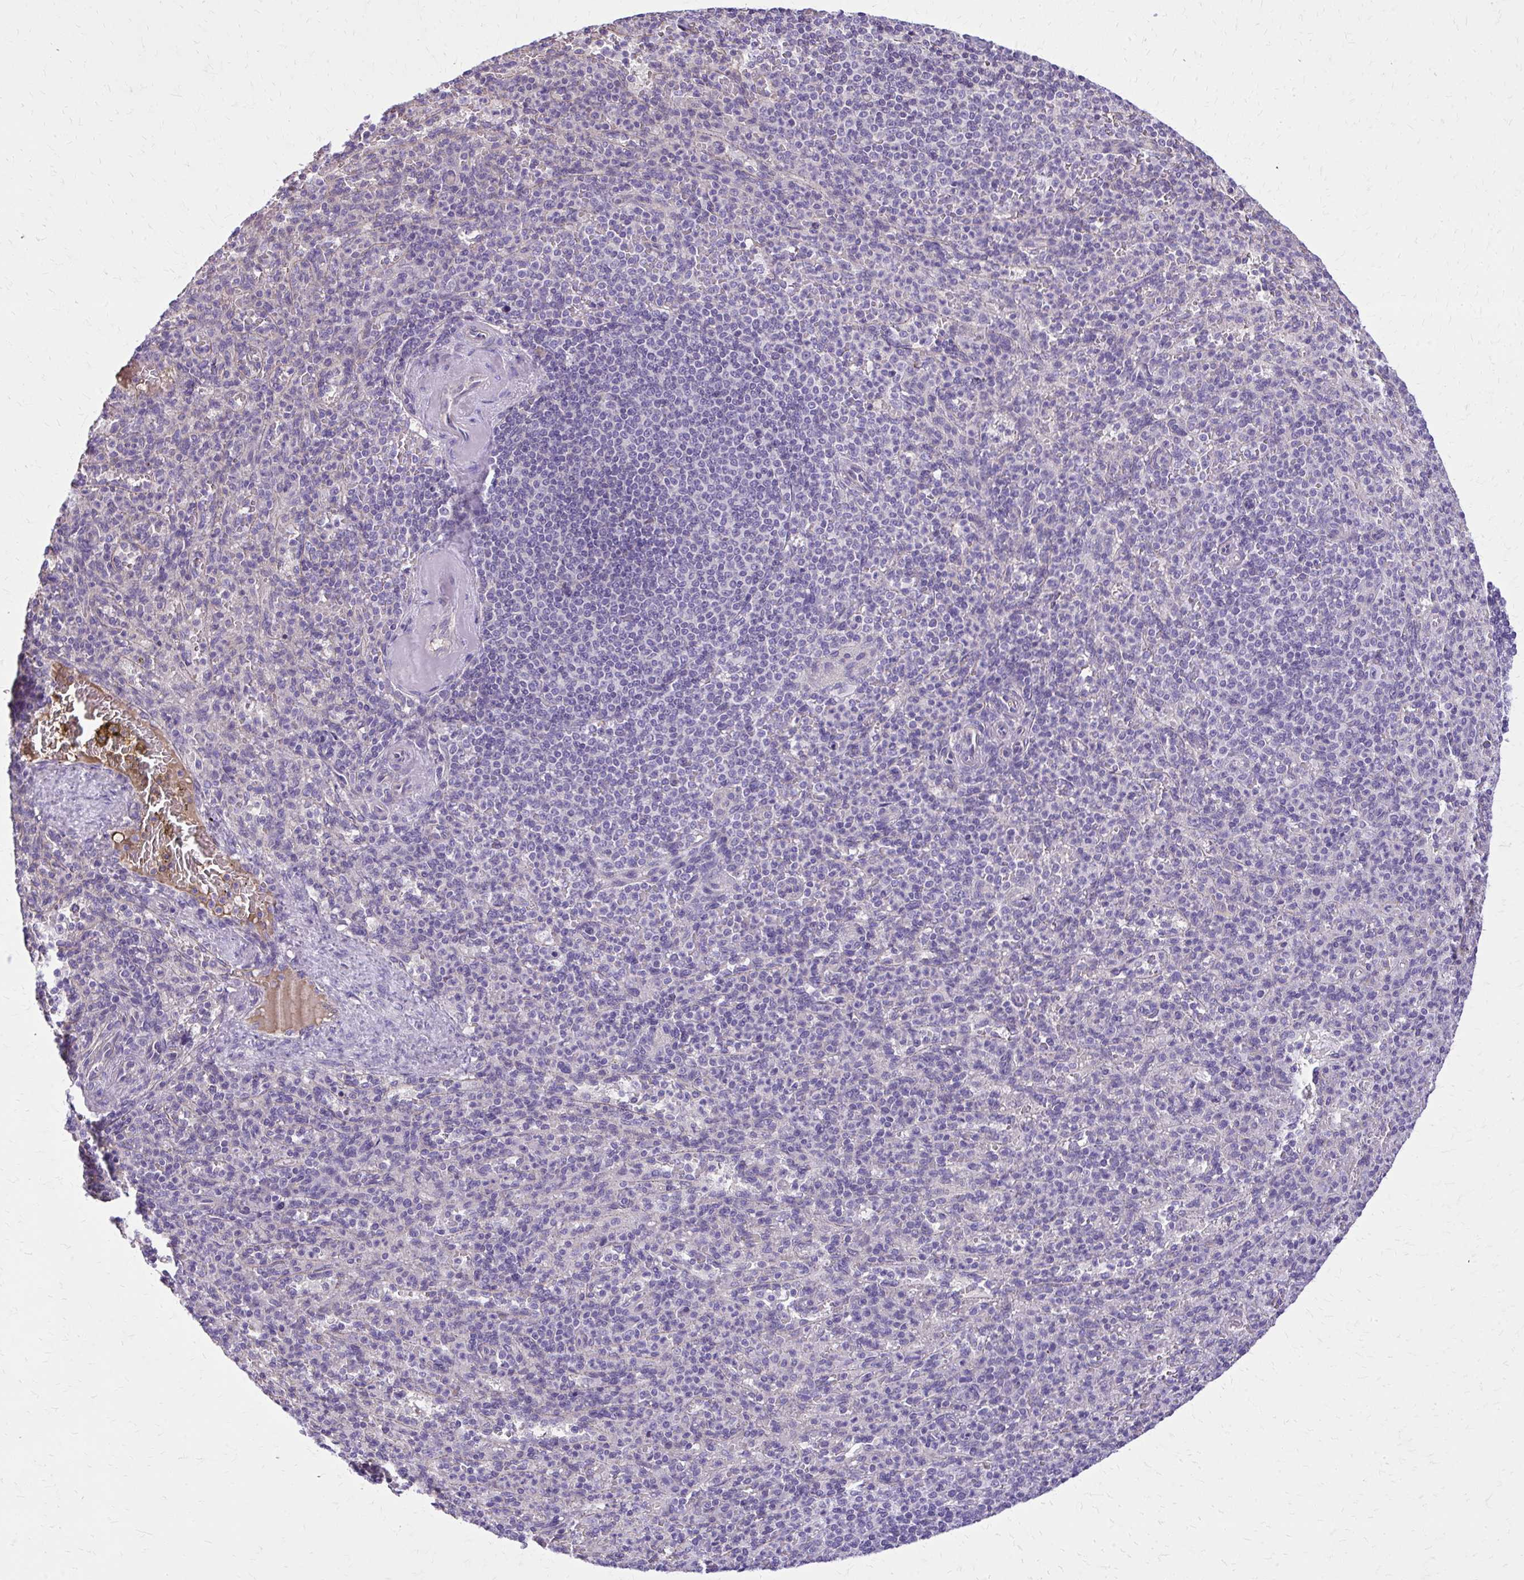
{"staining": {"intensity": "negative", "quantity": "none", "location": "none"}, "tissue": "spleen", "cell_type": "Cells in red pulp", "image_type": "normal", "snomed": [{"axis": "morphology", "description": "Normal tissue, NOS"}, {"axis": "topography", "description": "Spleen"}], "caption": "This is an IHC micrograph of unremarkable spleen. There is no positivity in cells in red pulp.", "gene": "RUNDC3B", "patient": {"sex": "female", "age": 74}}